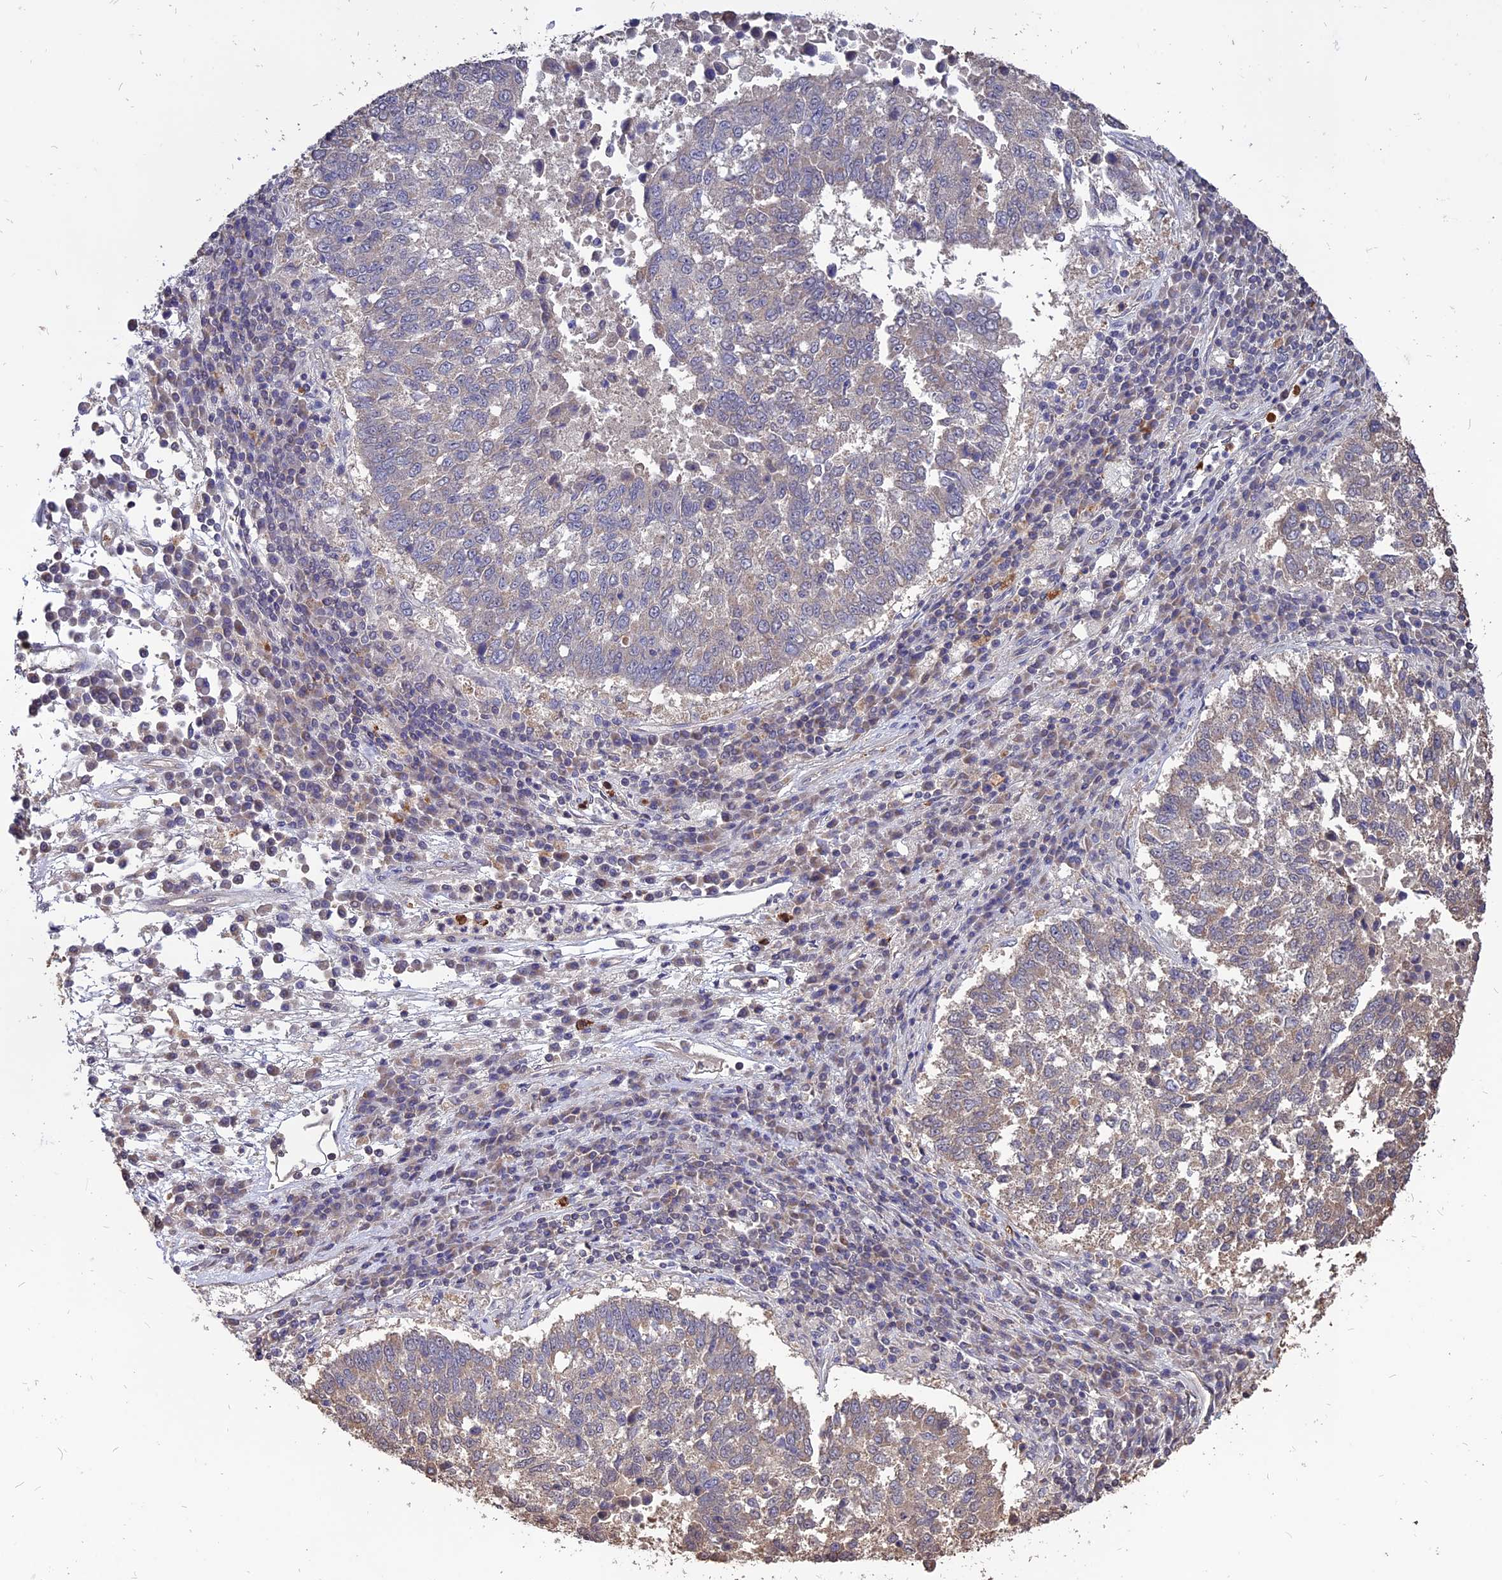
{"staining": {"intensity": "negative", "quantity": "none", "location": "none"}, "tissue": "lung cancer", "cell_type": "Tumor cells", "image_type": "cancer", "snomed": [{"axis": "morphology", "description": "Squamous cell carcinoma, NOS"}, {"axis": "topography", "description": "Lung"}], "caption": "Protein analysis of squamous cell carcinoma (lung) displays no significant expression in tumor cells.", "gene": "CARMIL2", "patient": {"sex": "male", "age": 73}}